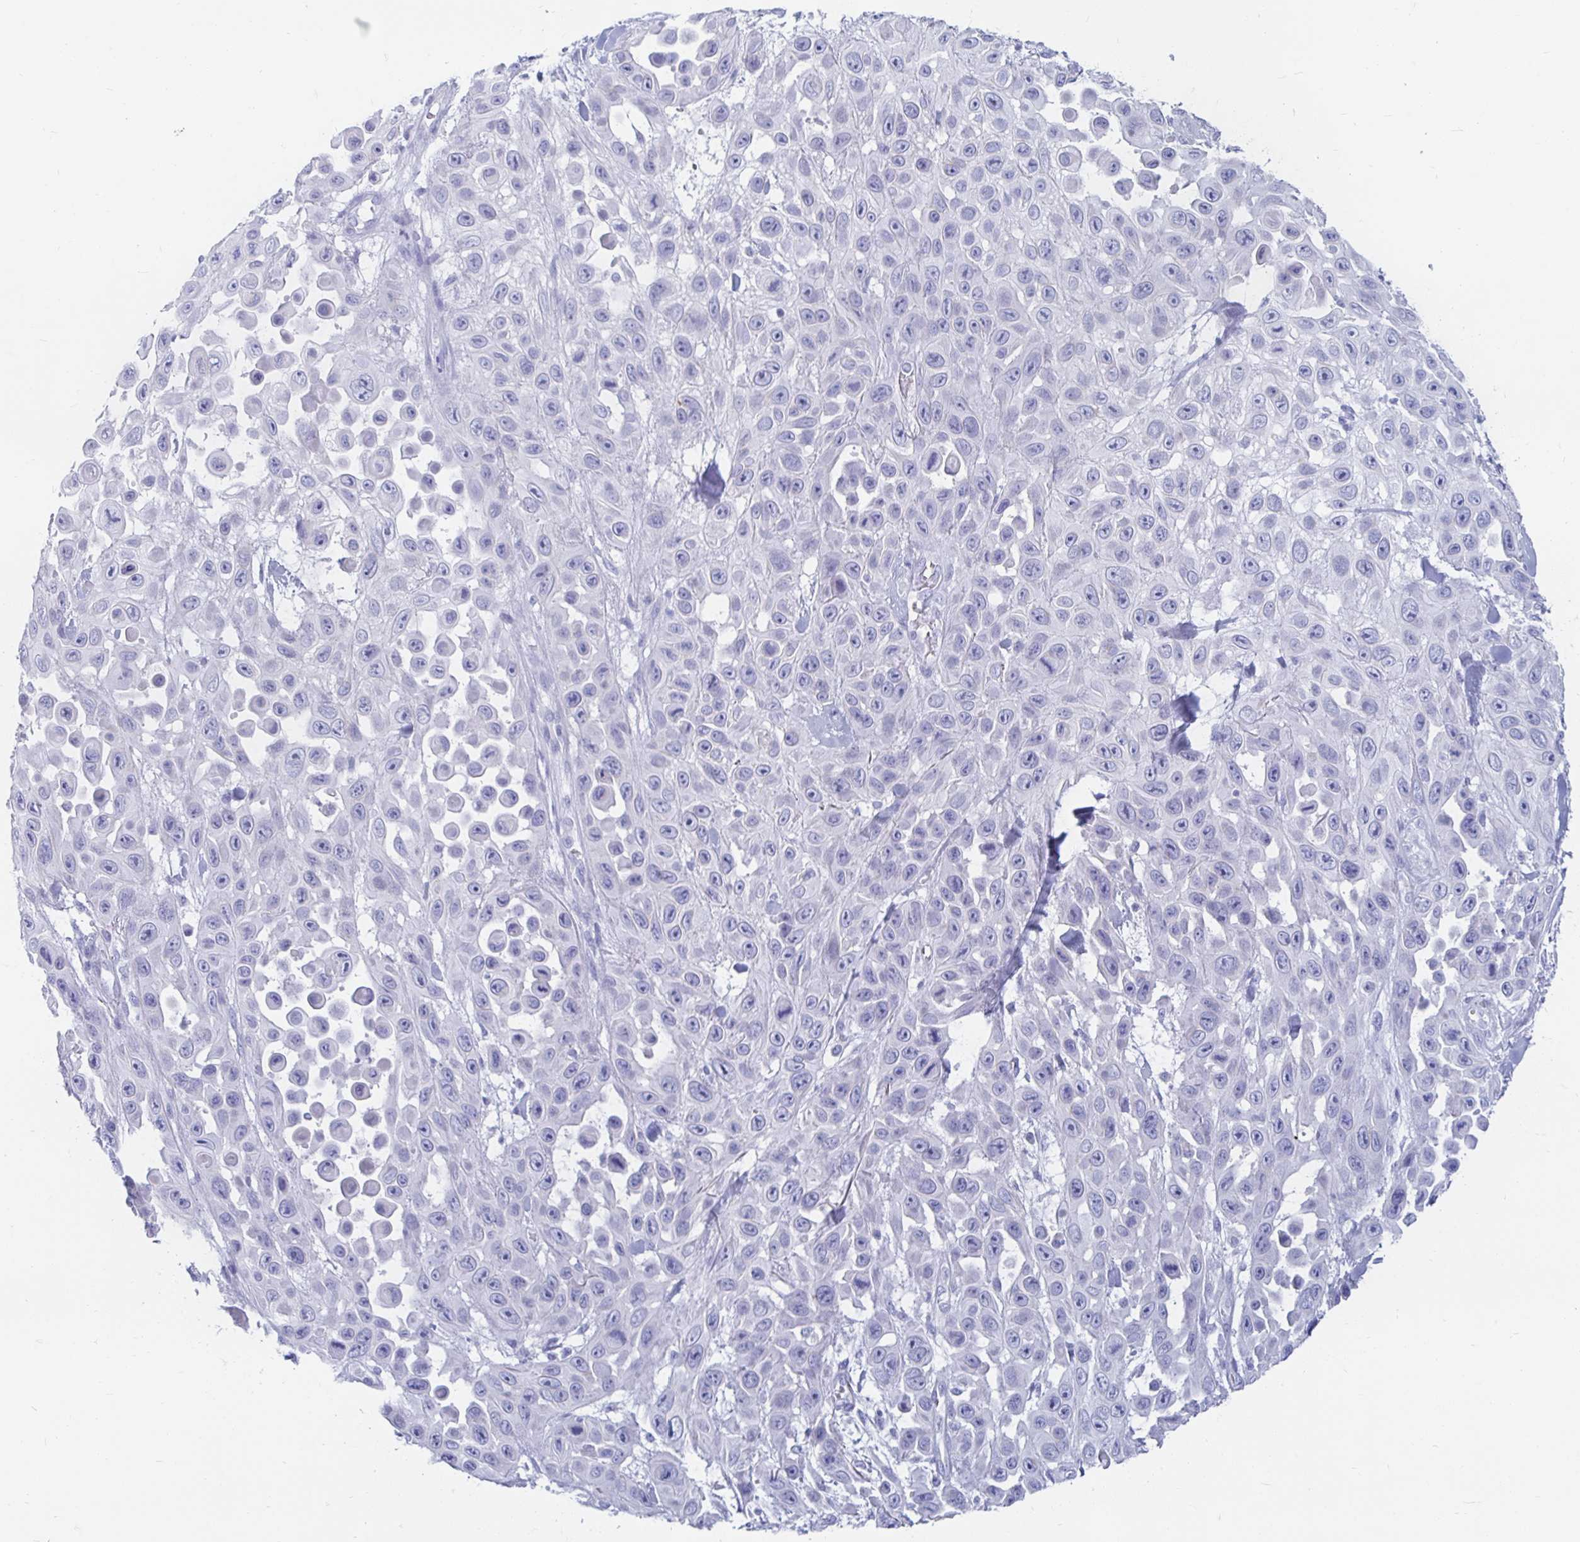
{"staining": {"intensity": "negative", "quantity": "none", "location": "none"}, "tissue": "skin cancer", "cell_type": "Tumor cells", "image_type": "cancer", "snomed": [{"axis": "morphology", "description": "Squamous cell carcinoma, NOS"}, {"axis": "topography", "description": "Skin"}], "caption": "Immunohistochemistry (IHC) image of human skin squamous cell carcinoma stained for a protein (brown), which reveals no expression in tumor cells.", "gene": "PEG10", "patient": {"sex": "male", "age": 81}}